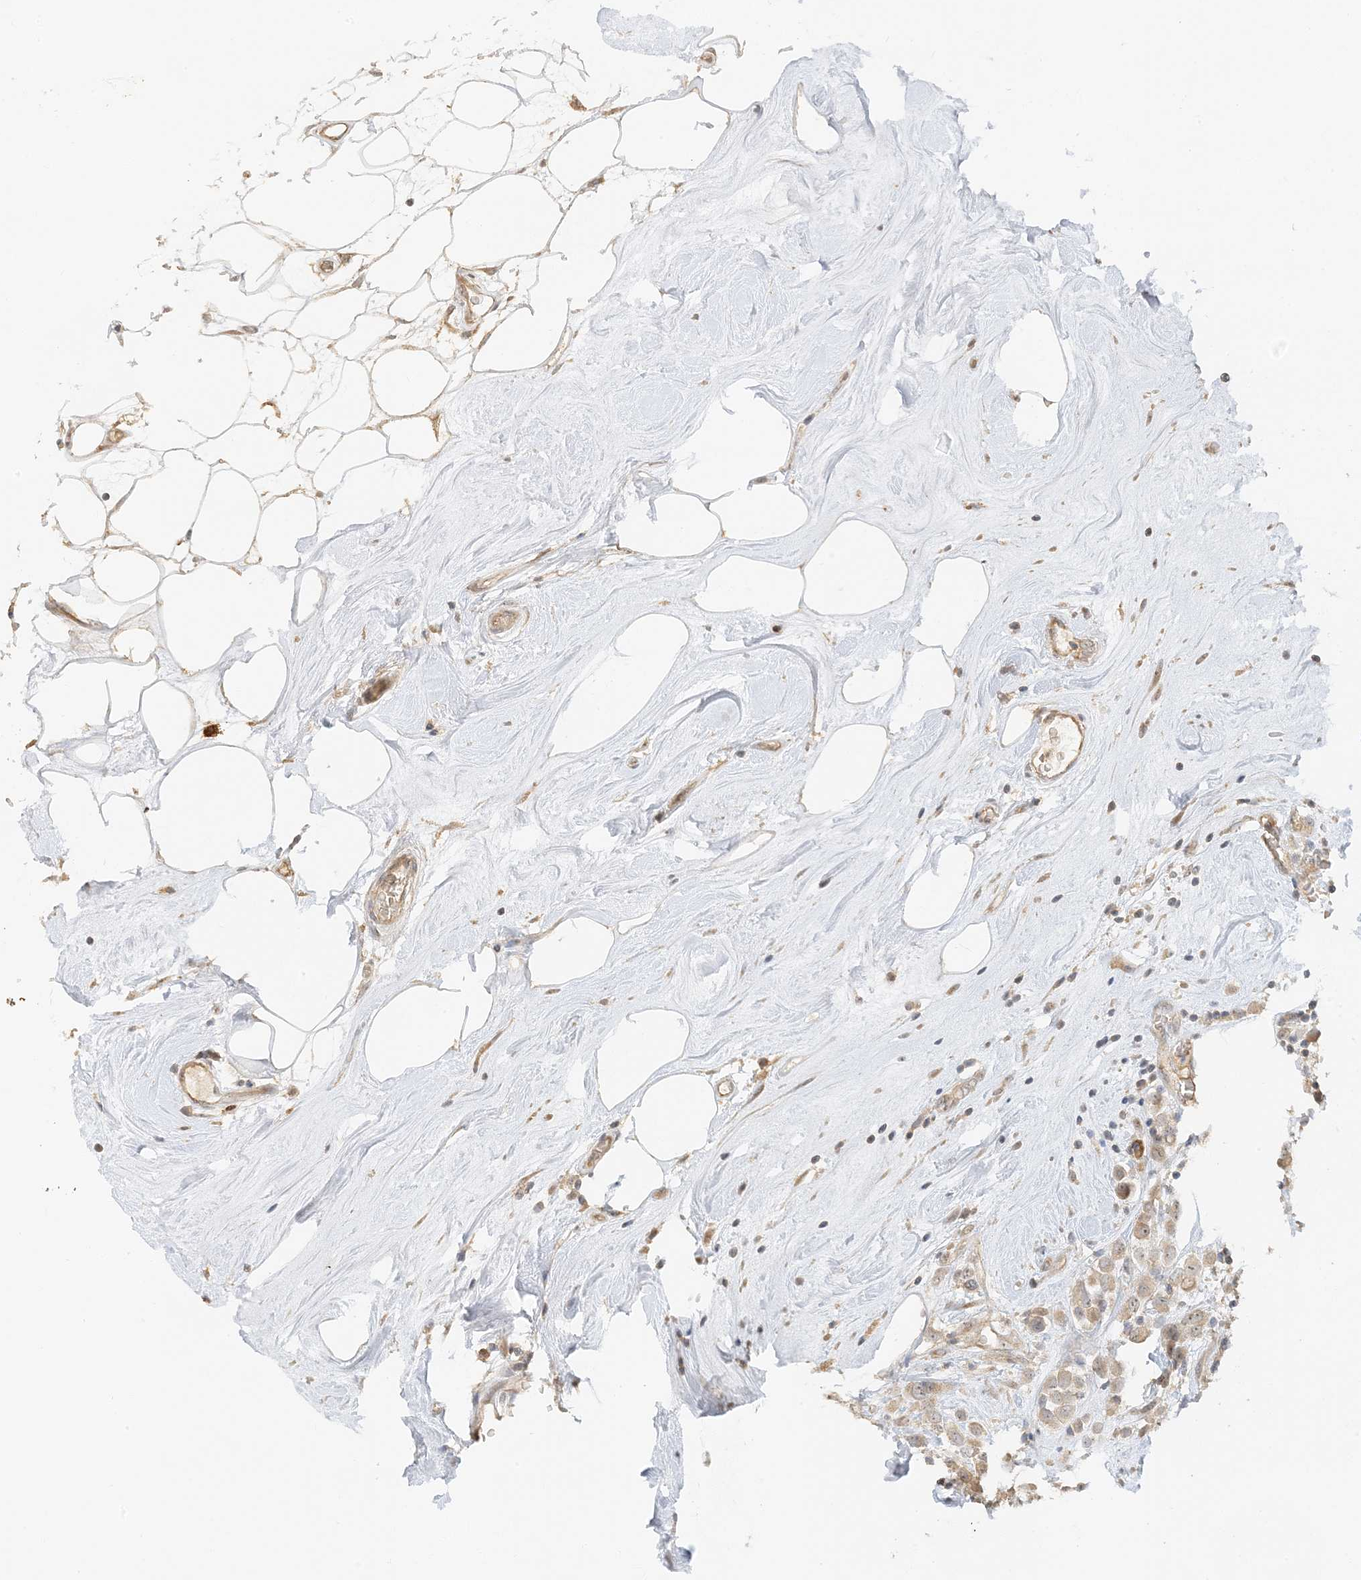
{"staining": {"intensity": "weak", "quantity": "25%-75%", "location": "cytoplasmic/membranous"}, "tissue": "breast cancer", "cell_type": "Tumor cells", "image_type": "cancer", "snomed": [{"axis": "morphology", "description": "Duct carcinoma"}, {"axis": "topography", "description": "Breast"}], "caption": "Immunohistochemistry staining of breast cancer (infiltrating ductal carcinoma), which demonstrates low levels of weak cytoplasmic/membranous positivity in approximately 25%-75% of tumor cells indicating weak cytoplasmic/membranous protein staining. The staining was performed using DAB (brown) for protein detection and nuclei were counterstained in hematoxylin (blue).", "gene": "ETAA1", "patient": {"sex": "female", "age": 61}}